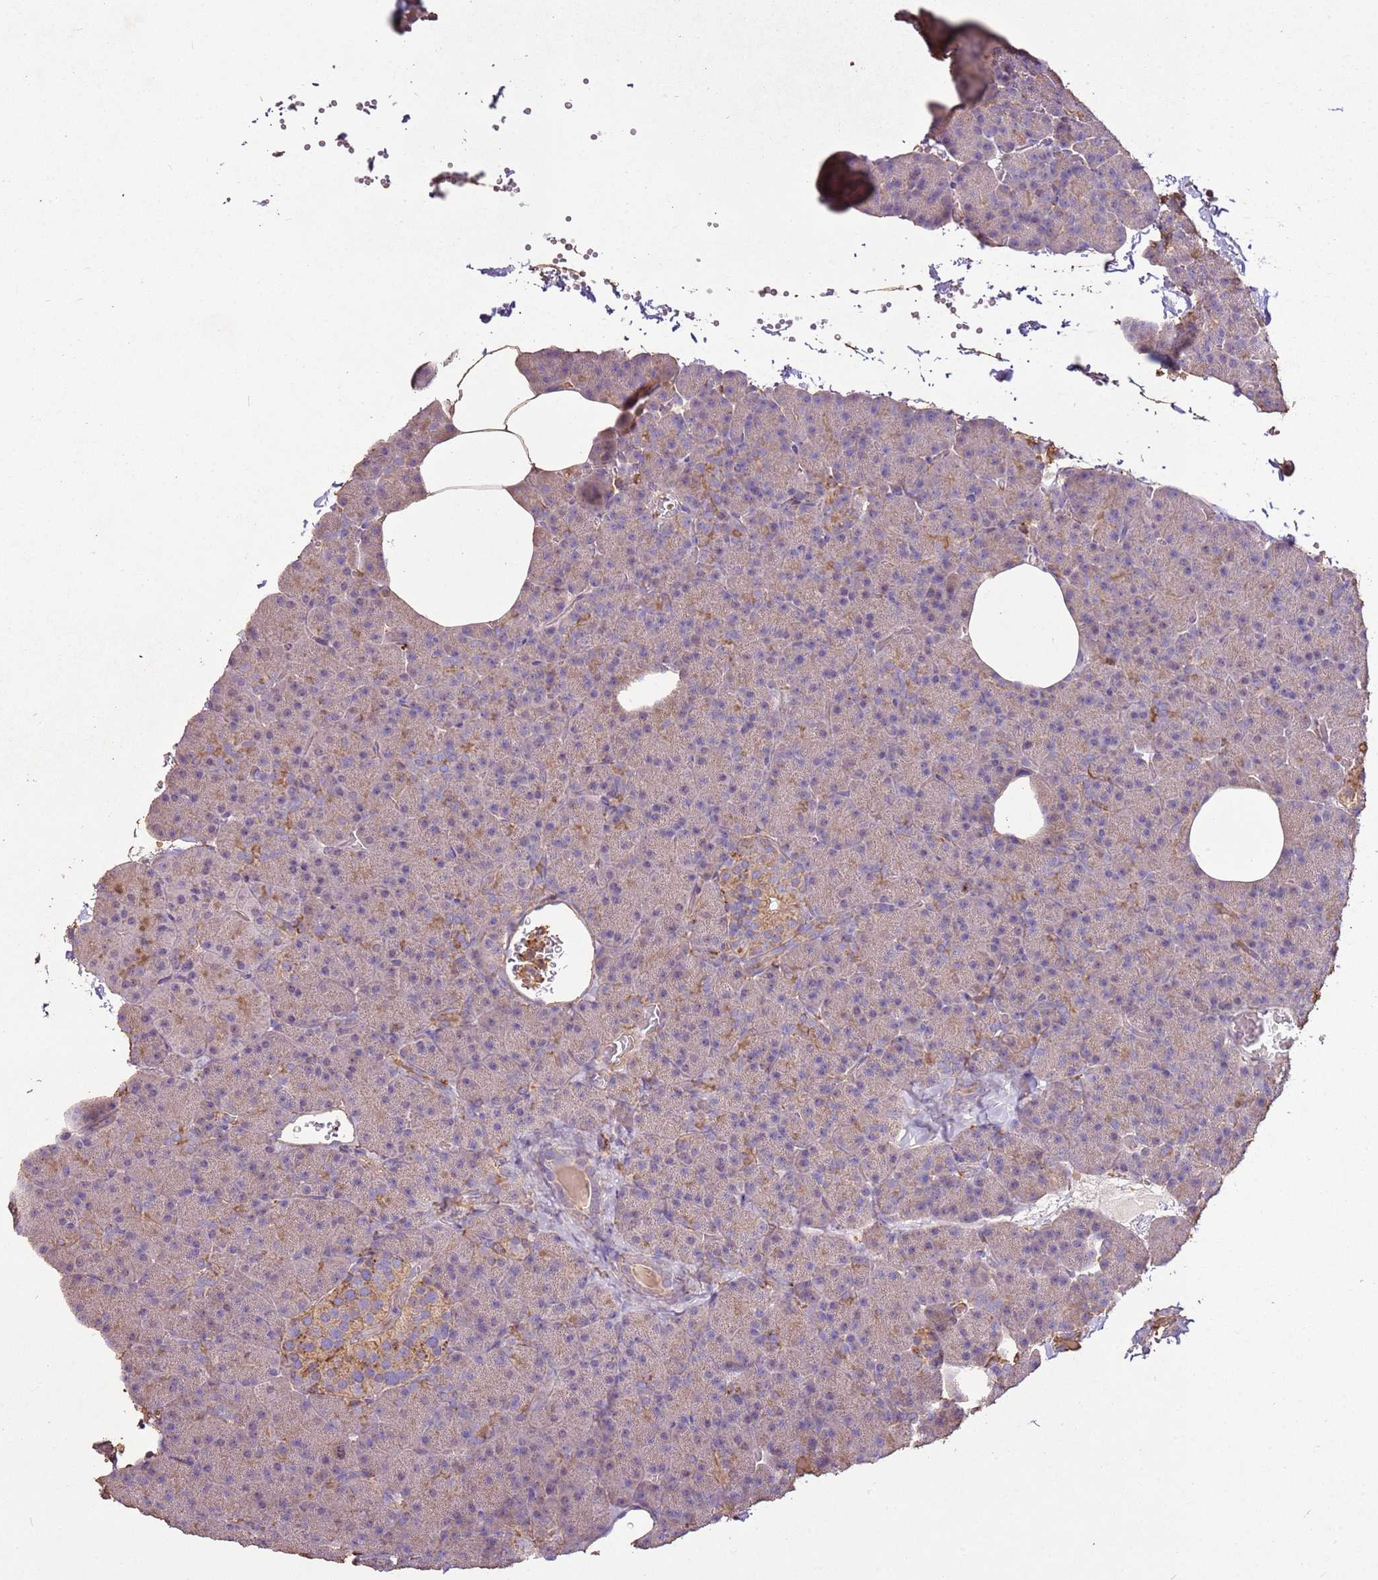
{"staining": {"intensity": "weak", "quantity": "<25%", "location": "cytoplasmic/membranous"}, "tissue": "pancreas", "cell_type": "Exocrine glandular cells", "image_type": "normal", "snomed": [{"axis": "morphology", "description": "Normal tissue, NOS"}, {"axis": "morphology", "description": "Carcinoid, malignant, NOS"}, {"axis": "topography", "description": "Pancreas"}], "caption": "A high-resolution histopathology image shows immunohistochemistry staining of unremarkable pancreas, which reveals no significant expression in exocrine glandular cells. (DAB IHC with hematoxylin counter stain).", "gene": "ARL10", "patient": {"sex": "female", "age": 35}}